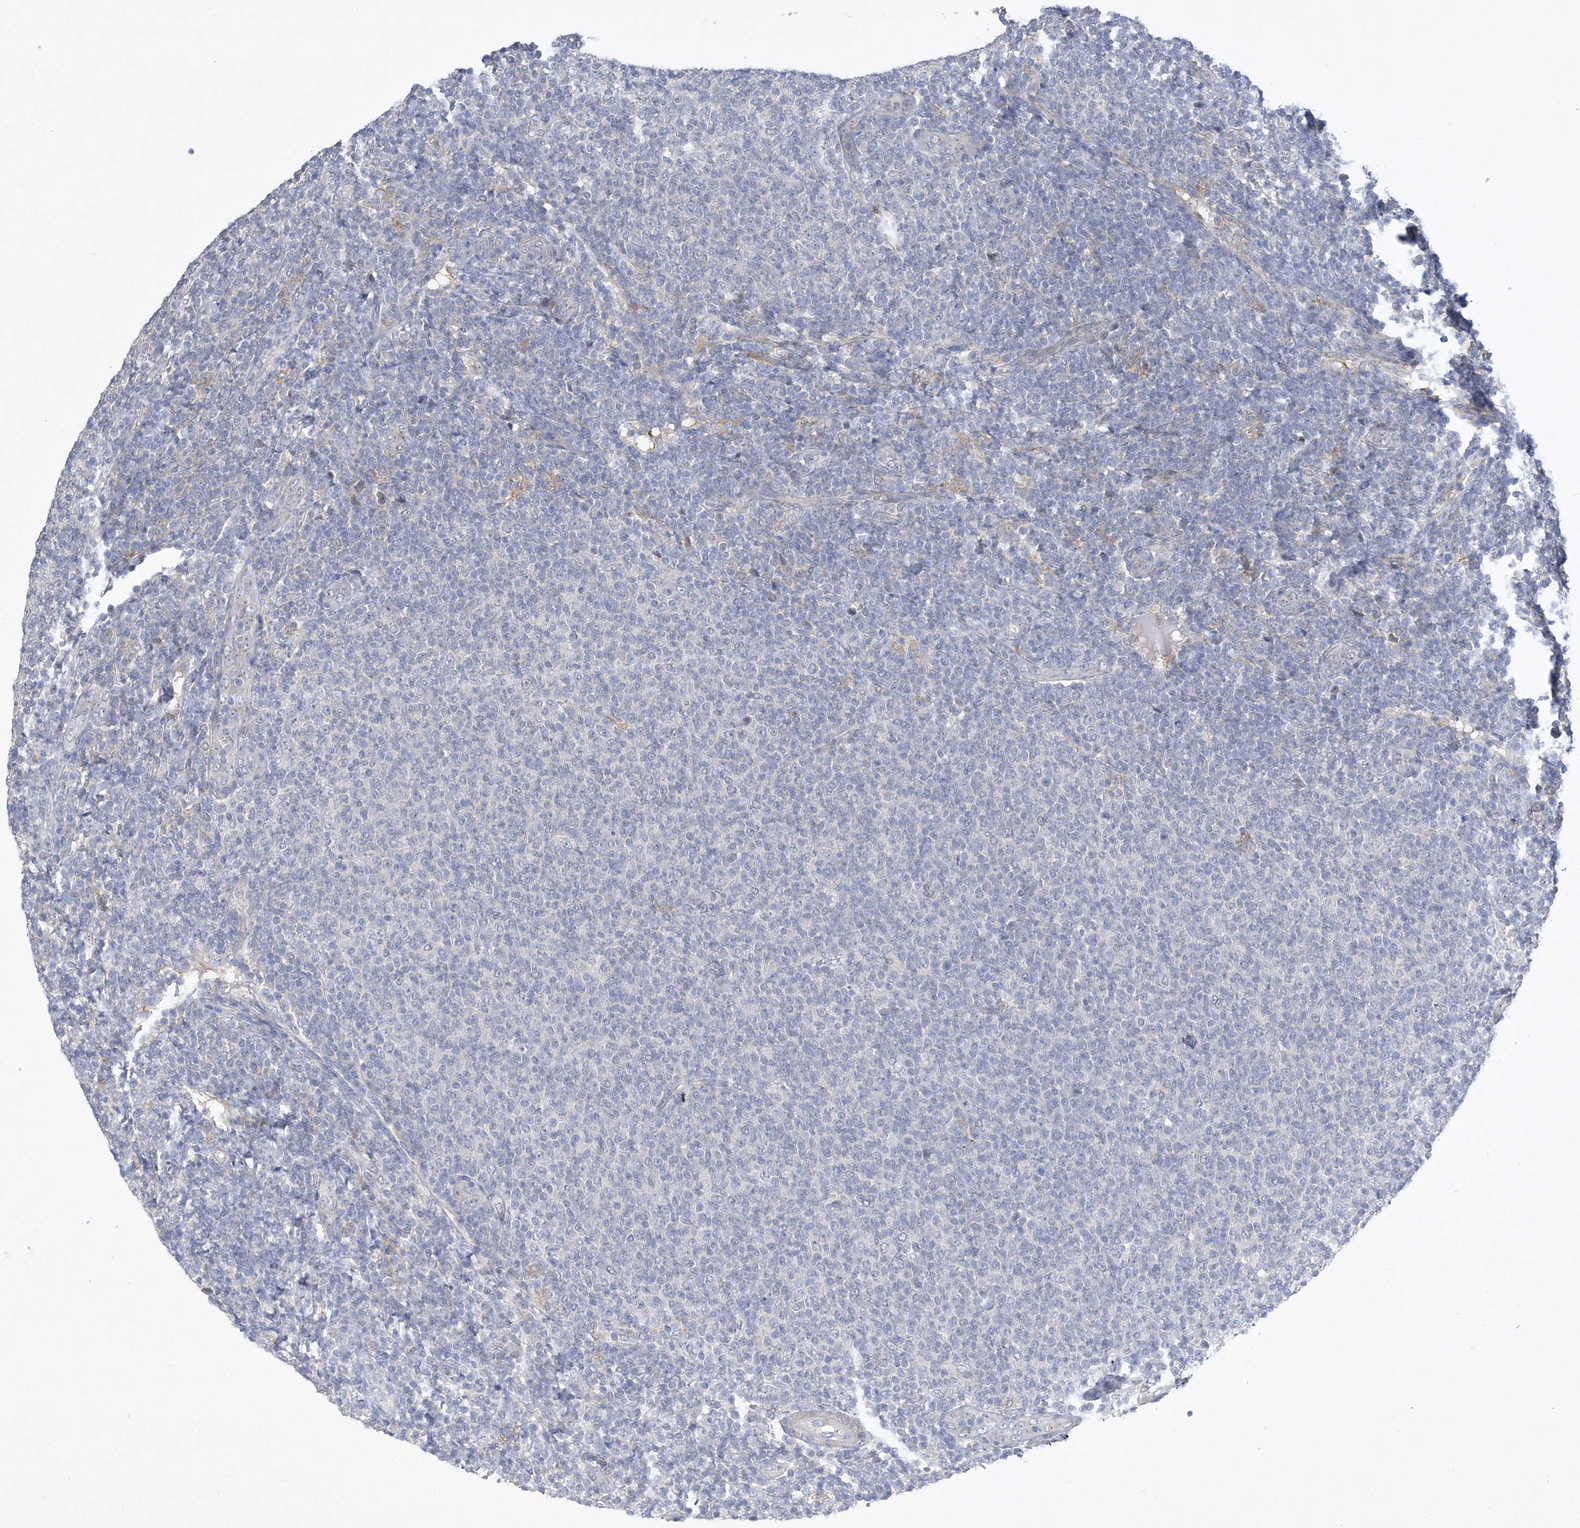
{"staining": {"intensity": "negative", "quantity": "none", "location": "none"}, "tissue": "lymphoma", "cell_type": "Tumor cells", "image_type": "cancer", "snomed": [{"axis": "morphology", "description": "Malignant lymphoma, non-Hodgkin's type, Low grade"}, {"axis": "topography", "description": "Lymph node"}], "caption": "Immunohistochemistry (IHC) image of lymphoma stained for a protein (brown), which reveals no expression in tumor cells.", "gene": "ANKRD35", "patient": {"sex": "male", "age": 66}}